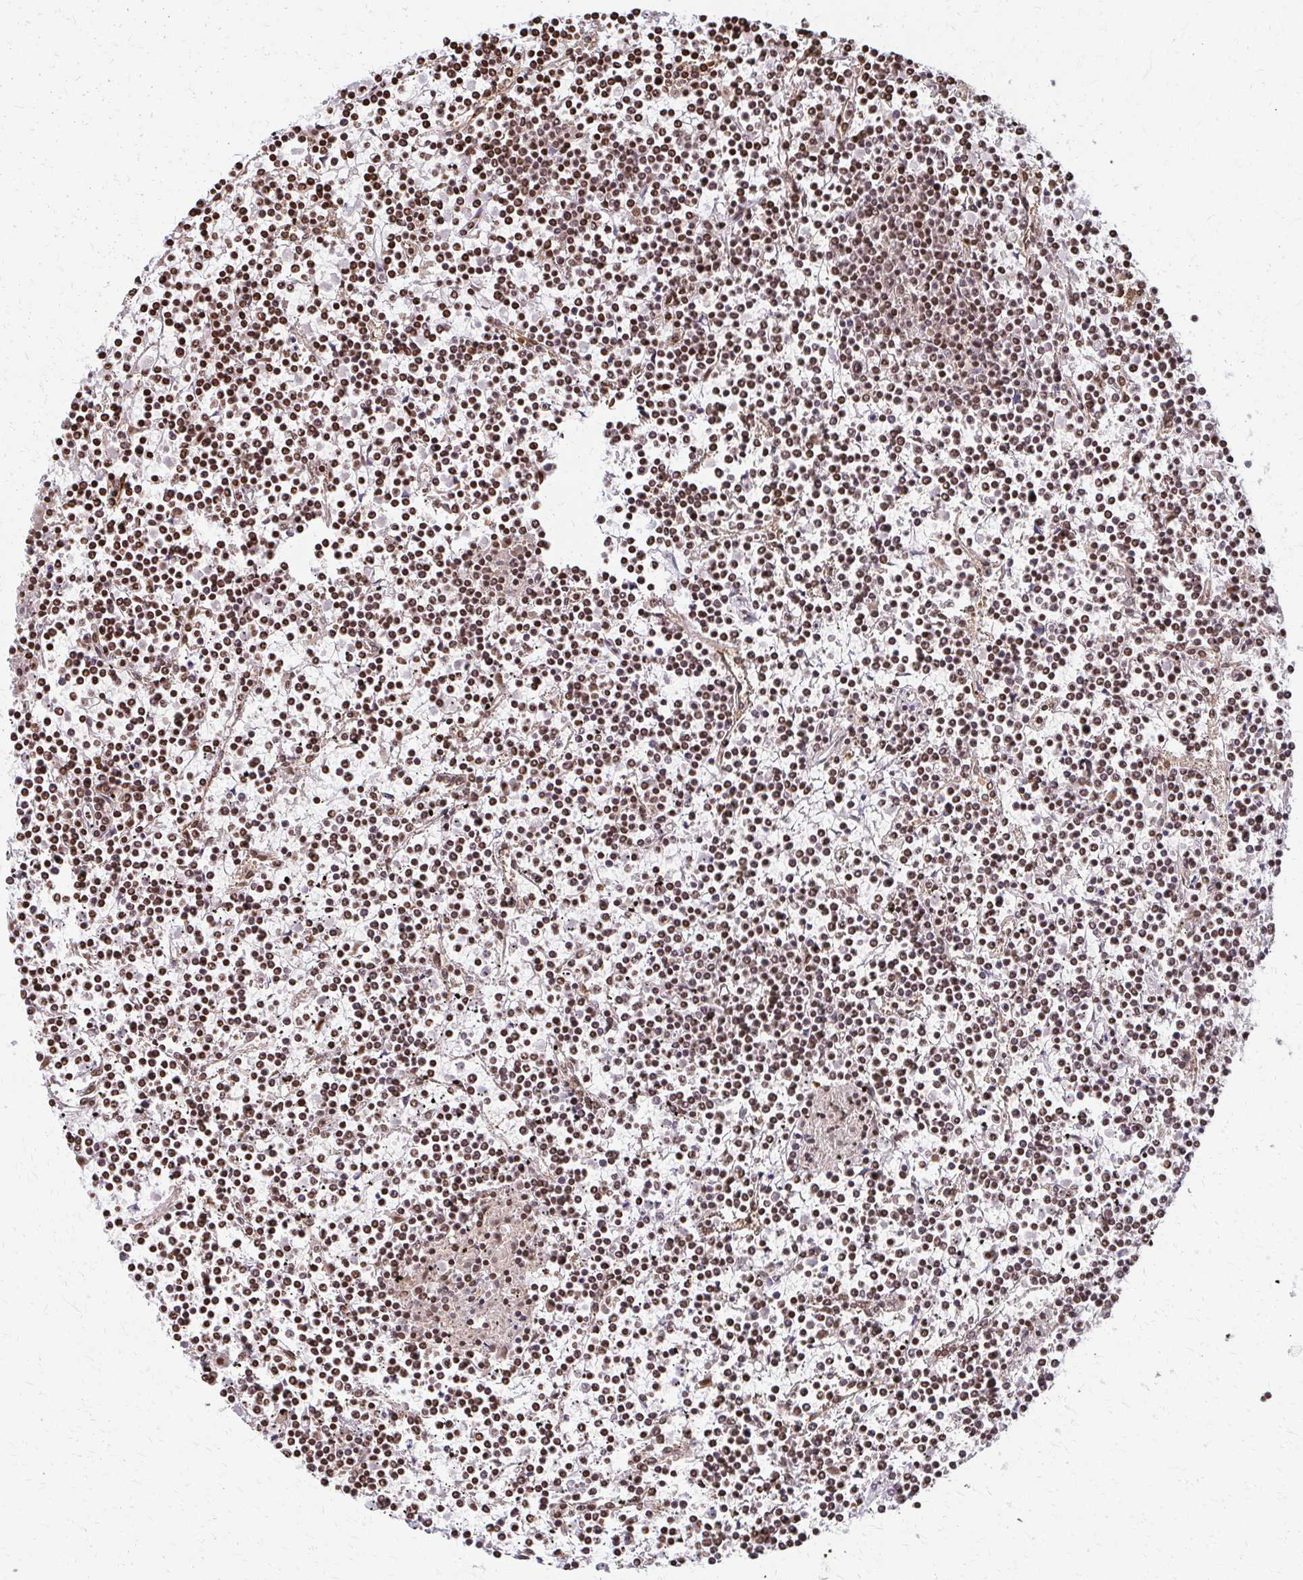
{"staining": {"intensity": "weak", "quantity": "25%-75%", "location": "nuclear"}, "tissue": "lymphoma", "cell_type": "Tumor cells", "image_type": "cancer", "snomed": [{"axis": "morphology", "description": "Malignant lymphoma, non-Hodgkin's type, Low grade"}, {"axis": "topography", "description": "Spleen"}], "caption": "Brown immunohistochemical staining in lymphoma shows weak nuclear staining in about 25%-75% of tumor cells.", "gene": "PSMD7", "patient": {"sex": "female", "age": 19}}